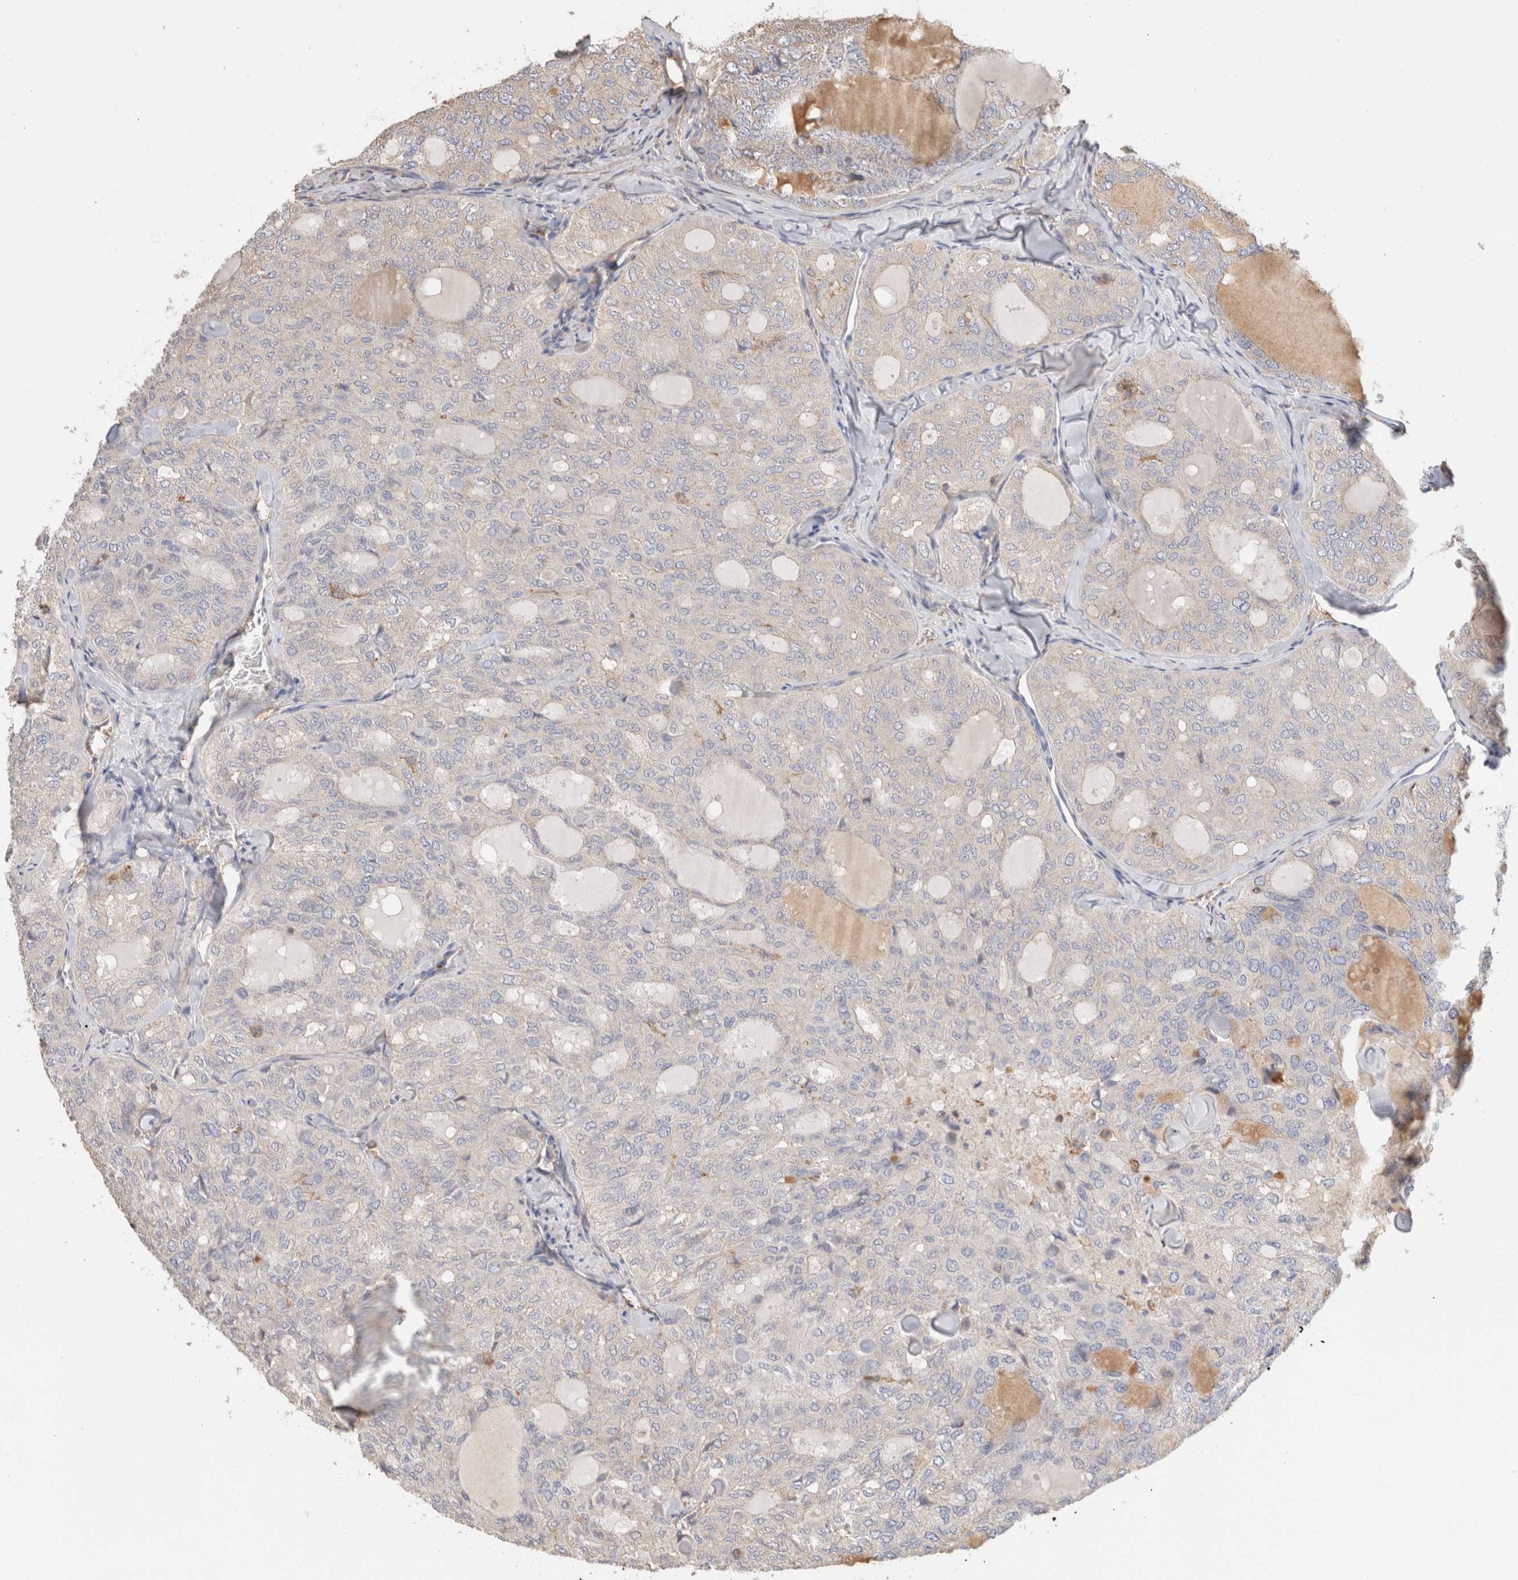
{"staining": {"intensity": "negative", "quantity": "none", "location": "none"}, "tissue": "thyroid cancer", "cell_type": "Tumor cells", "image_type": "cancer", "snomed": [{"axis": "morphology", "description": "Follicular adenoma carcinoma, NOS"}, {"axis": "topography", "description": "Thyroid gland"}], "caption": "The histopathology image shows no staining of tumor cells in thyroid follicular adenoma carcinoma.", "gene": "CFAP418", "patient": {"sex": "male", "age": 75}}